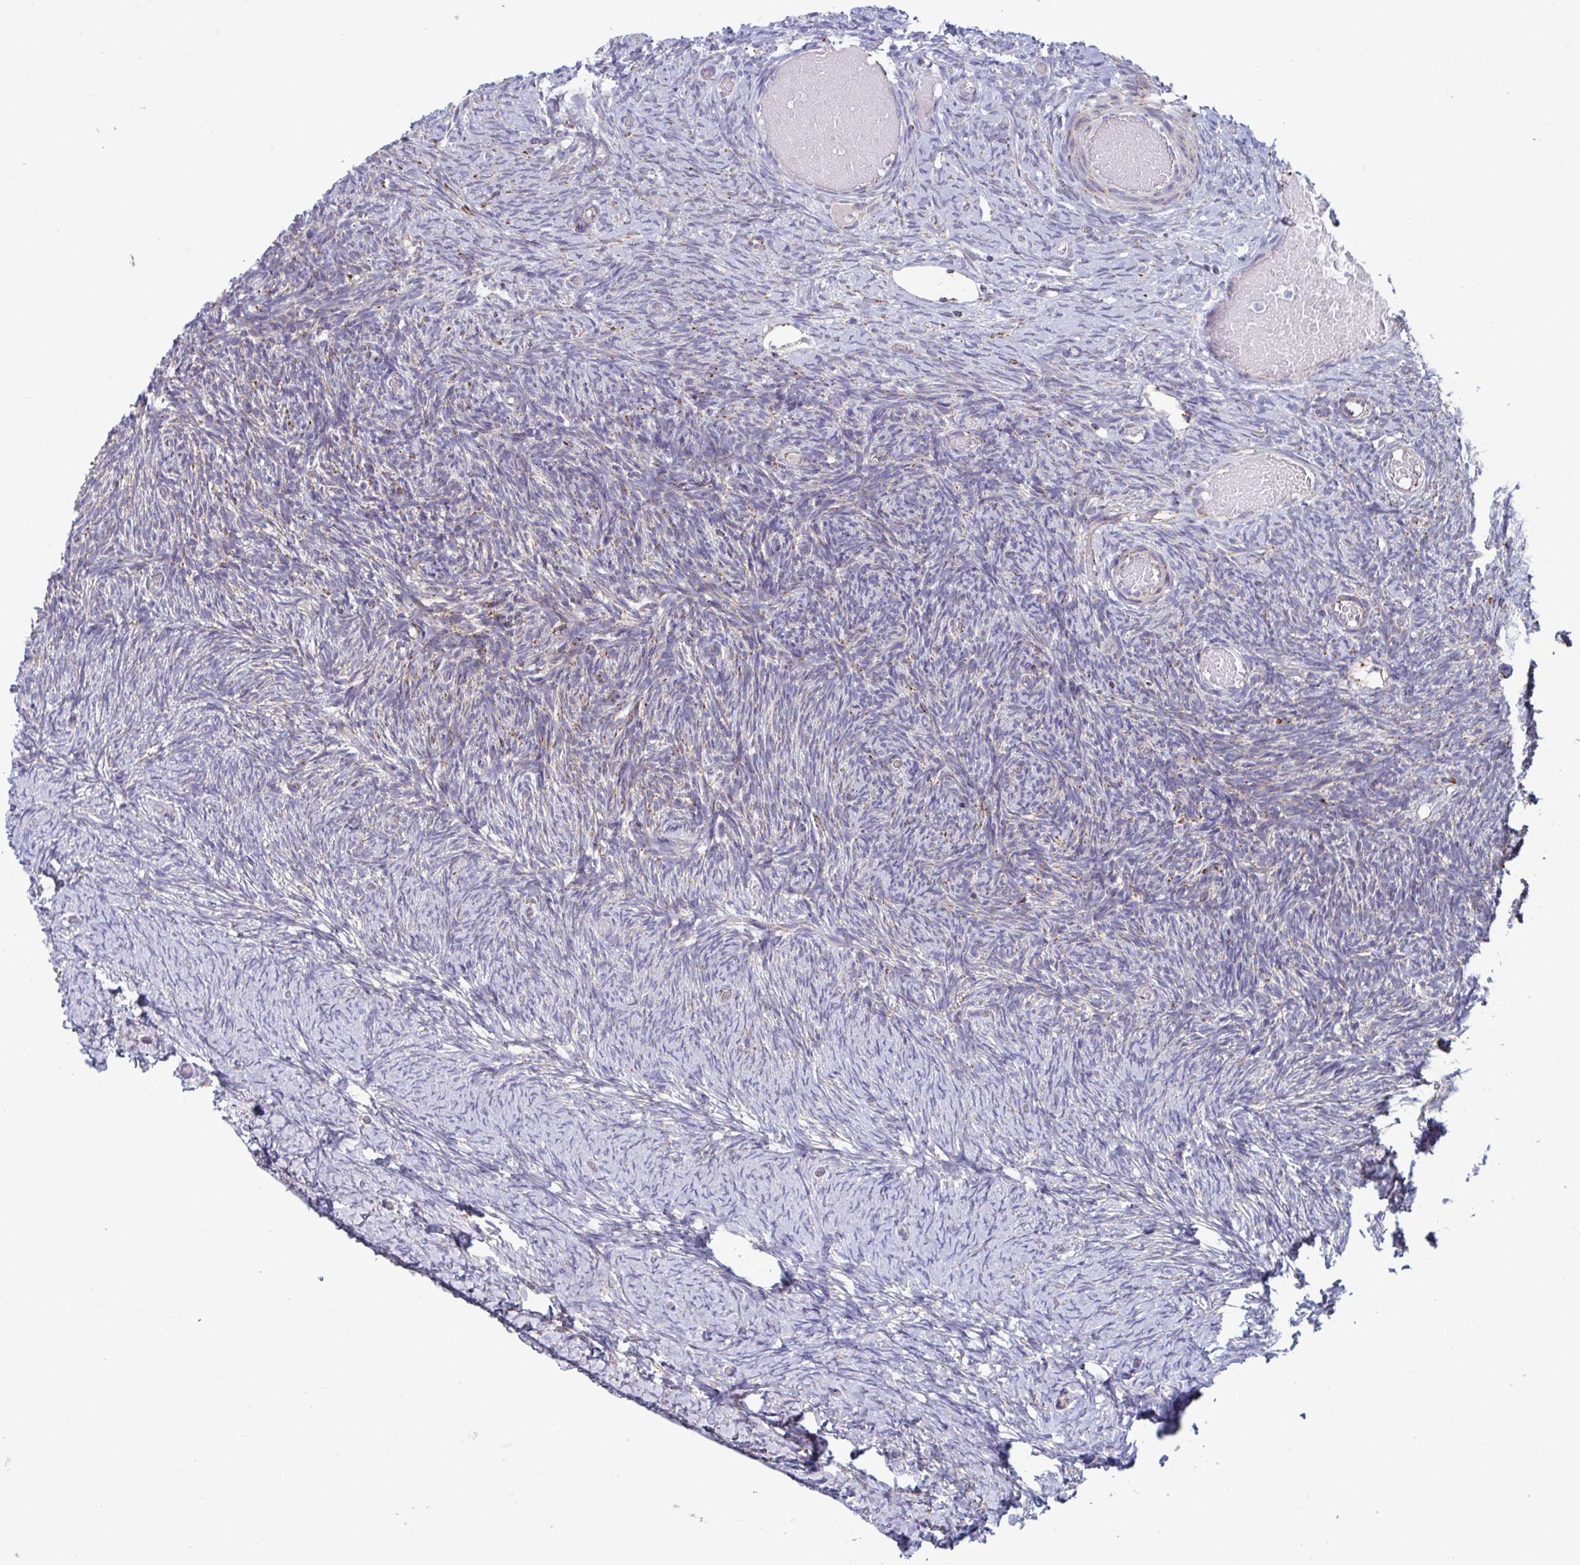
{"staining": {"intensity": "weak", "quantity": "25%-75%", "location": "cytoplasmic/membranous"}, "tissue": "ovary", "cell_type": "Ovarian stroma cells", "image_type": "normal", "snomed": [{"axis": "morphology", "description": "Normal tissue, NOS"}, {"axis": "topography", "description": "Ovary"}], "caption": "Protein expression by immunohistochemistry (IHC) demonstrates weak cytoplasmic/membranous positivity in about 25%-75% of ovarian stroma cells in normal ovary.", "gene": "BCAT2", "patient": {"sex": "female", "age": 39}}